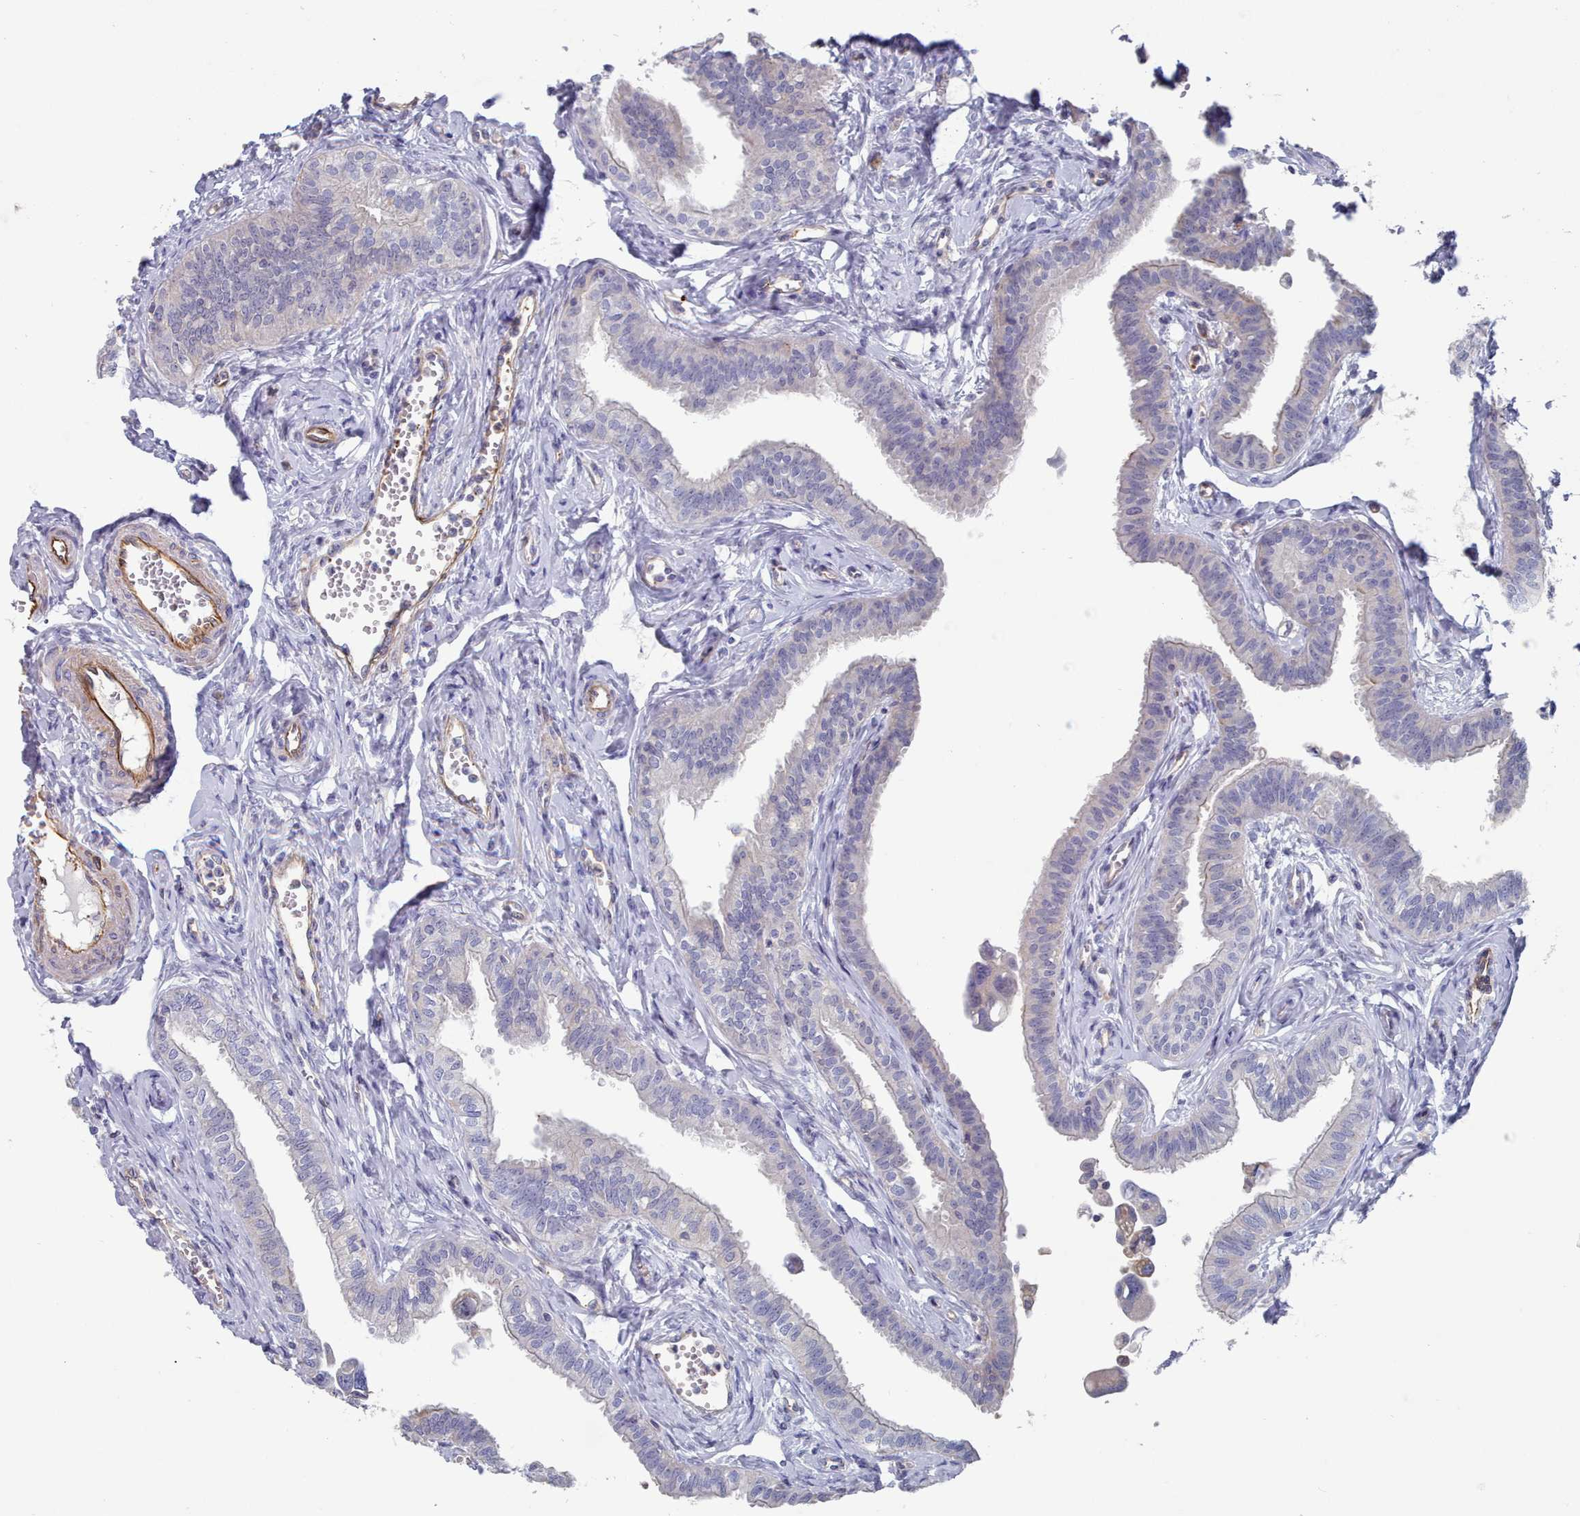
{"staining": {"intensity": "negative", "quantity": "none", "location": "none"}, "tissue": "fallopian tube", "cell_type": "Glandular cells", "image_type": "normal", "snomed": [{"axis": "morphology", "description": "Normal tissue, NOS"}, {"axis": "morphology", "description": "Carcinoma, NOS"}, {"axis": "topography", "description": "Fallopian tube"}, {"axis": "topography", "description": "Ovary"}], "caption": "This is an immunohistochemistry histopathology image of normal human fallopian tube. There is no positivity in glandular cells.", "gene": "G6PC1", "patient": {"sex": "female", "age": 59}}